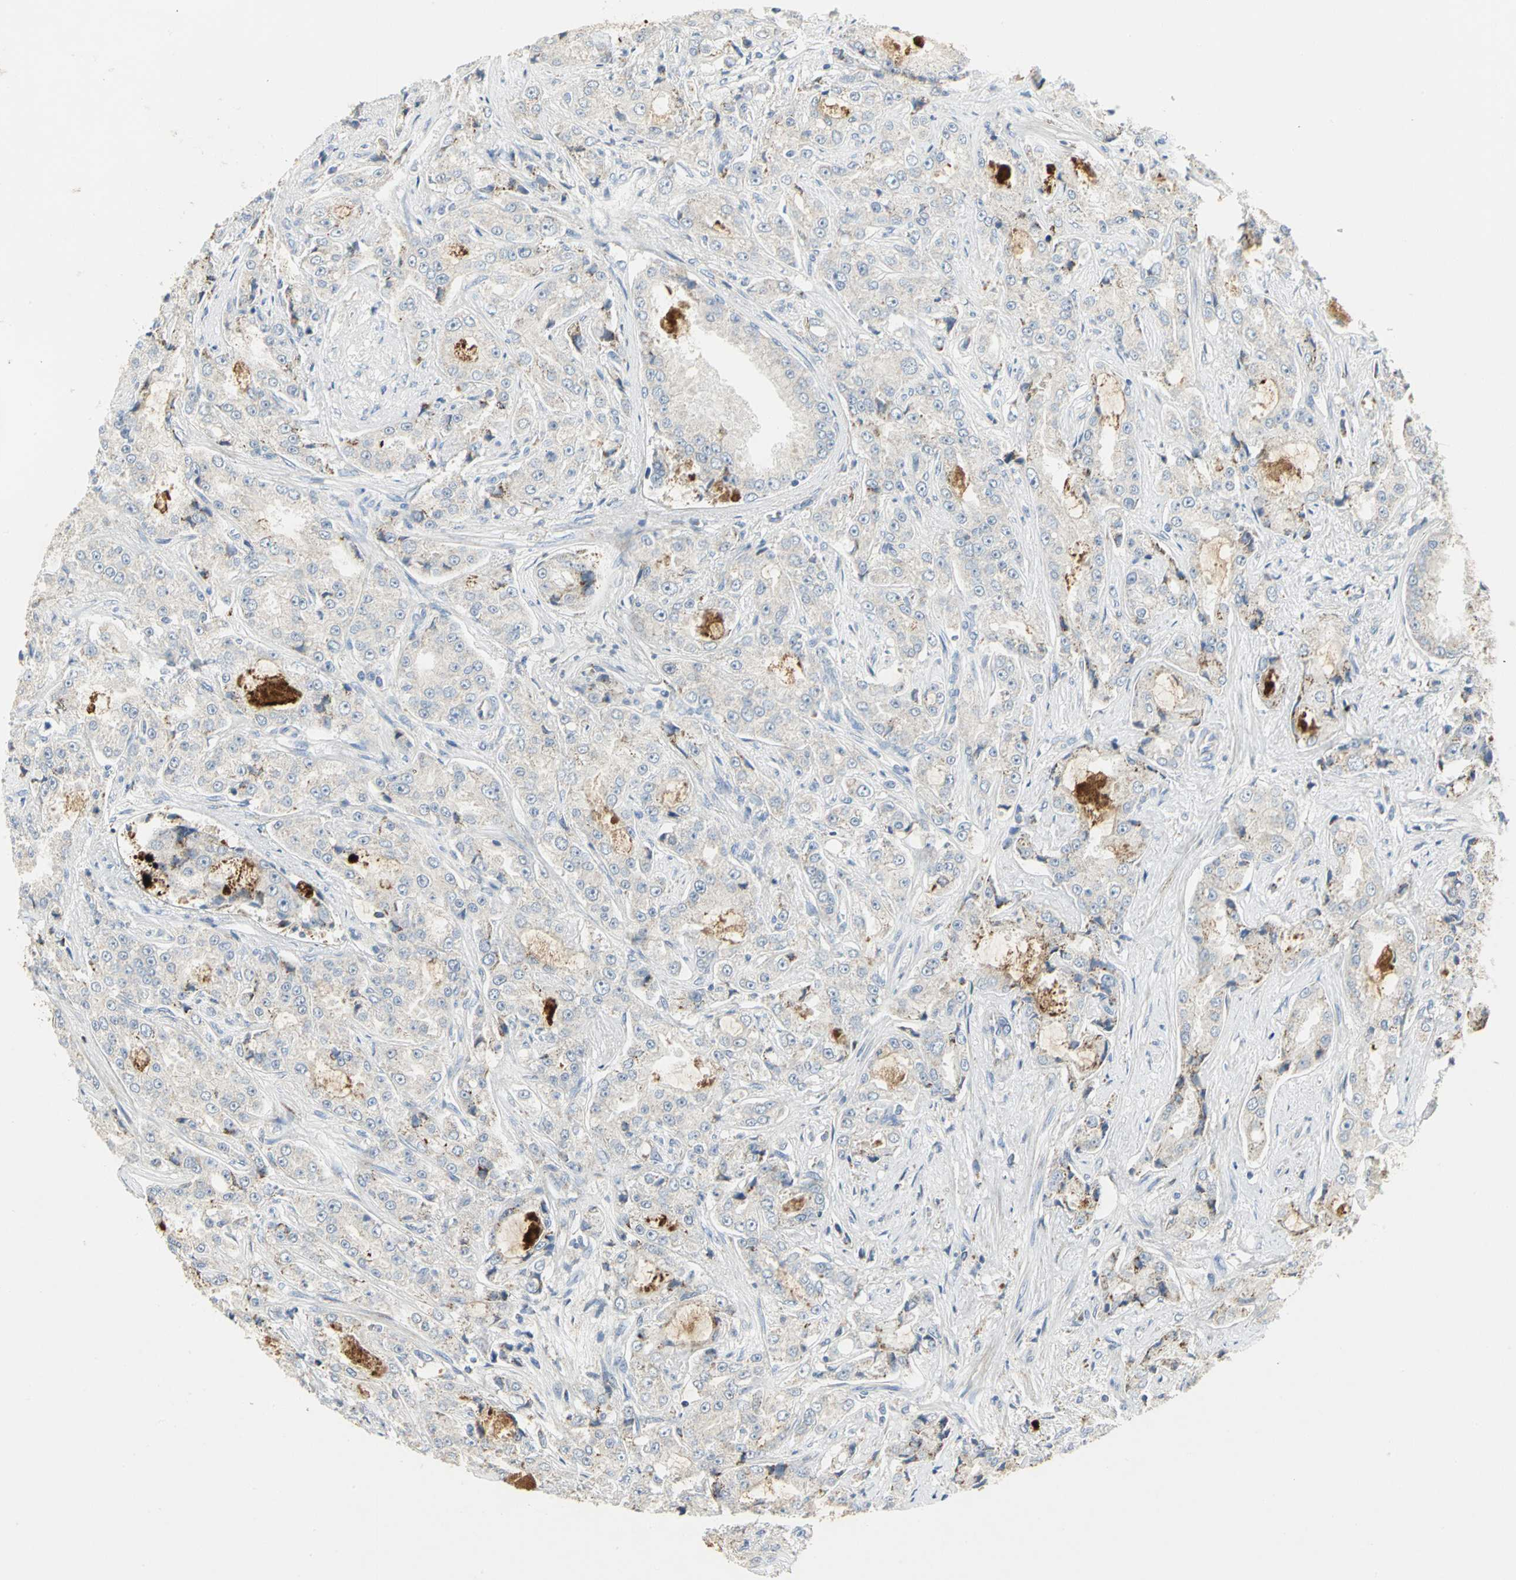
{"staining": {"intensity": "moderate", "quantity": "<25%", "location": "cytoplasmic/membranous"}, "tissue": "prostate cancer", "cell_type": "Tumor cells", "image_type": "cancer", "snomed": [{"axis": "morphology", "description": "Adenocarcinoma, High grade"}, {"axis": "topography", "description": "Prostate"}], "caption": "Adenocarcinoma (high-grade) (prostate) stained for a protein (brown) exhibits moderate cytoplasmic/membranous positive positivity in about <25% of tumor cells.", "gene": "SPPL2B", "patient": {"sex": "male", "age": 73}}